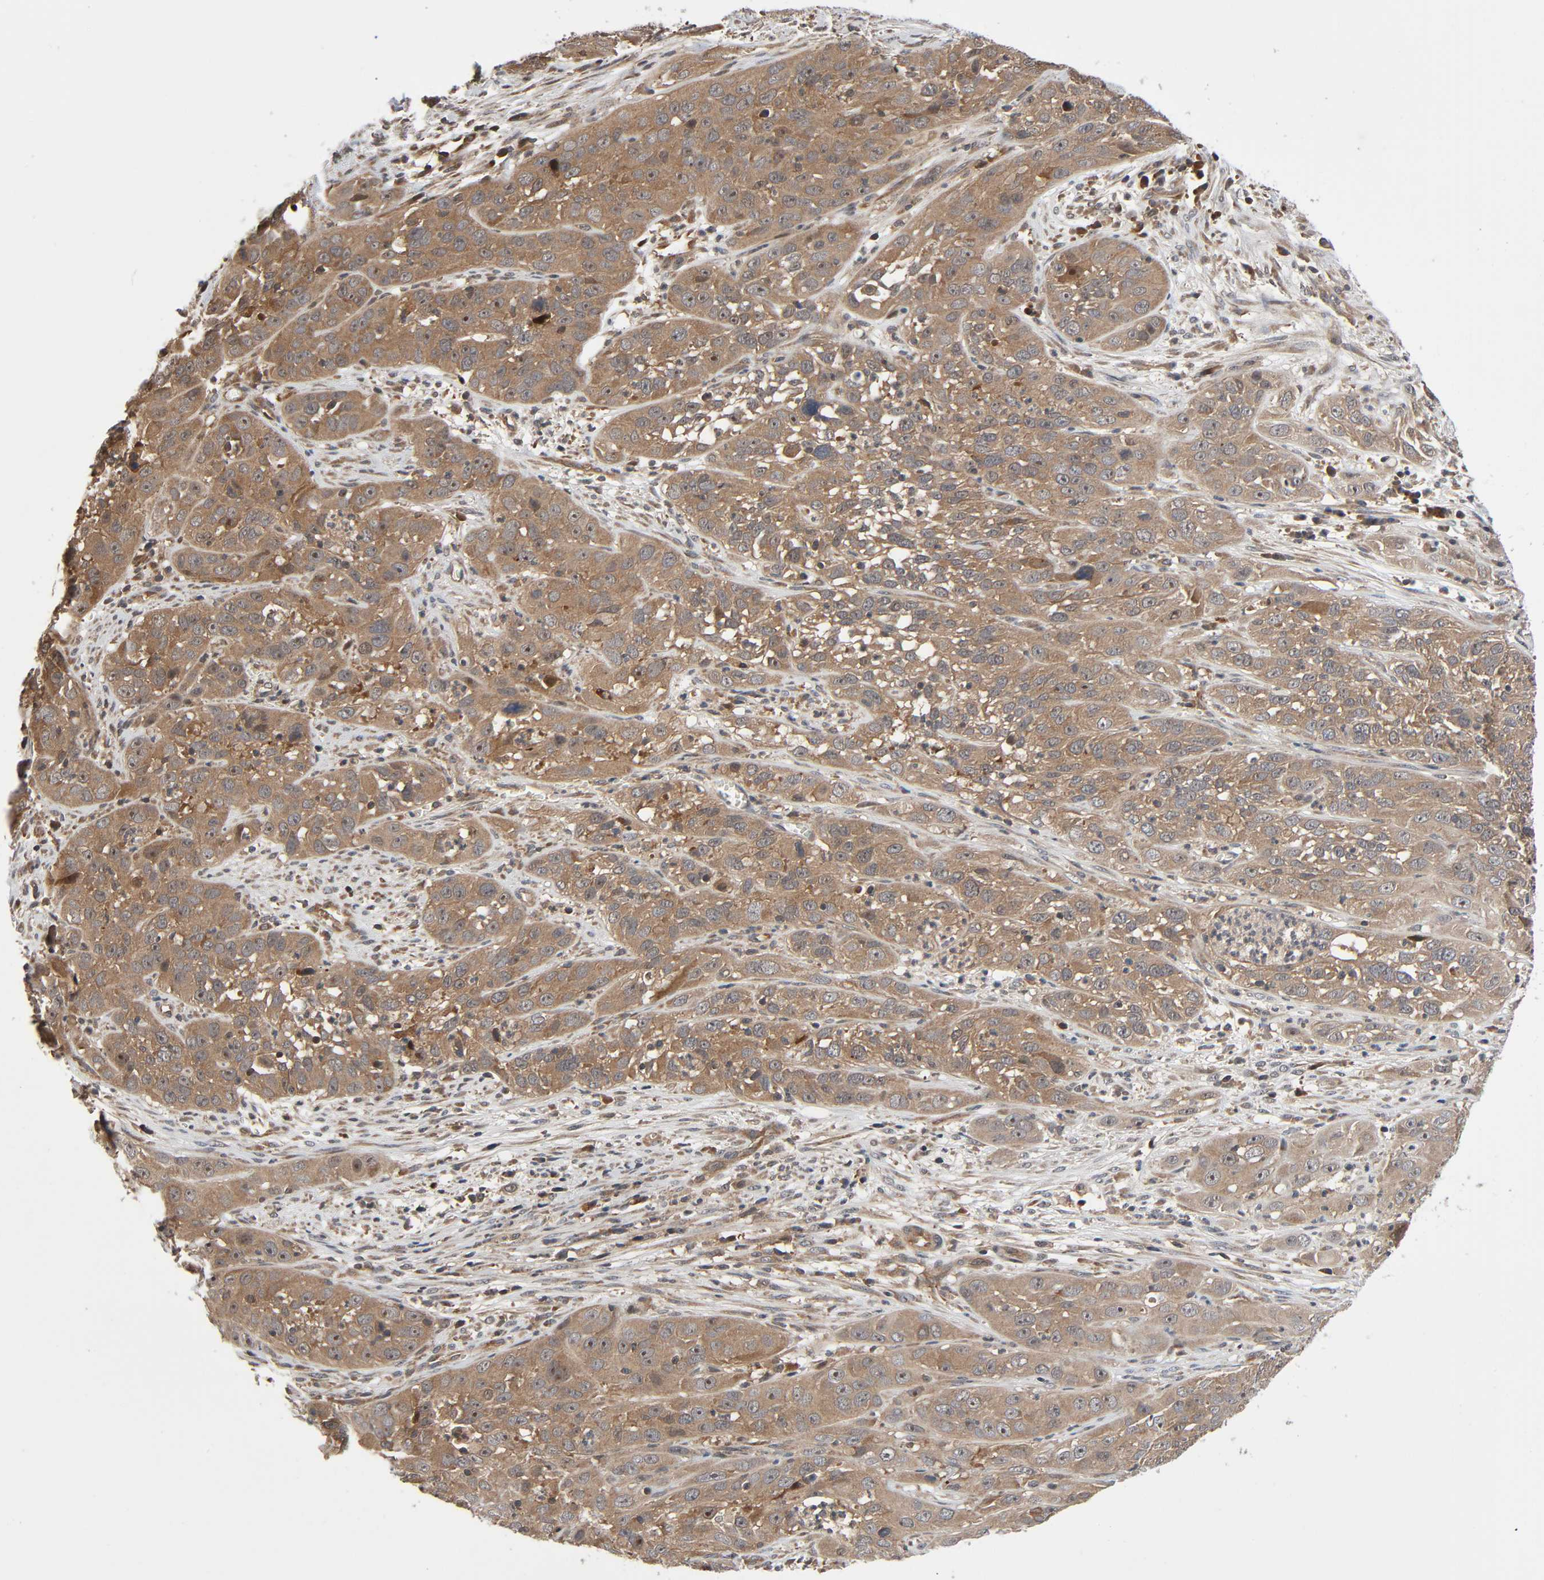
{"staining": {"intensity": "weak", "quantity": ">75%", "location": "cytoplasmic/membranous"}, "tissue": "cervical cancer", "cell_type": "Tumor cells", "image_type": "cancer", "snomed": [{"axis": "morphology", "description": "Squamous cell carcinoma, NOS"}, {"axis": "topography", "description": "Cervix"}], "caption": "Squamous cell carcinoma (cervical) tissue displays weak cytoplasmic/membranous positivity in approximately >75% of tumor cells", "gene": "PPP2R1B", "patient": {"sex": "female", "age": 32}}